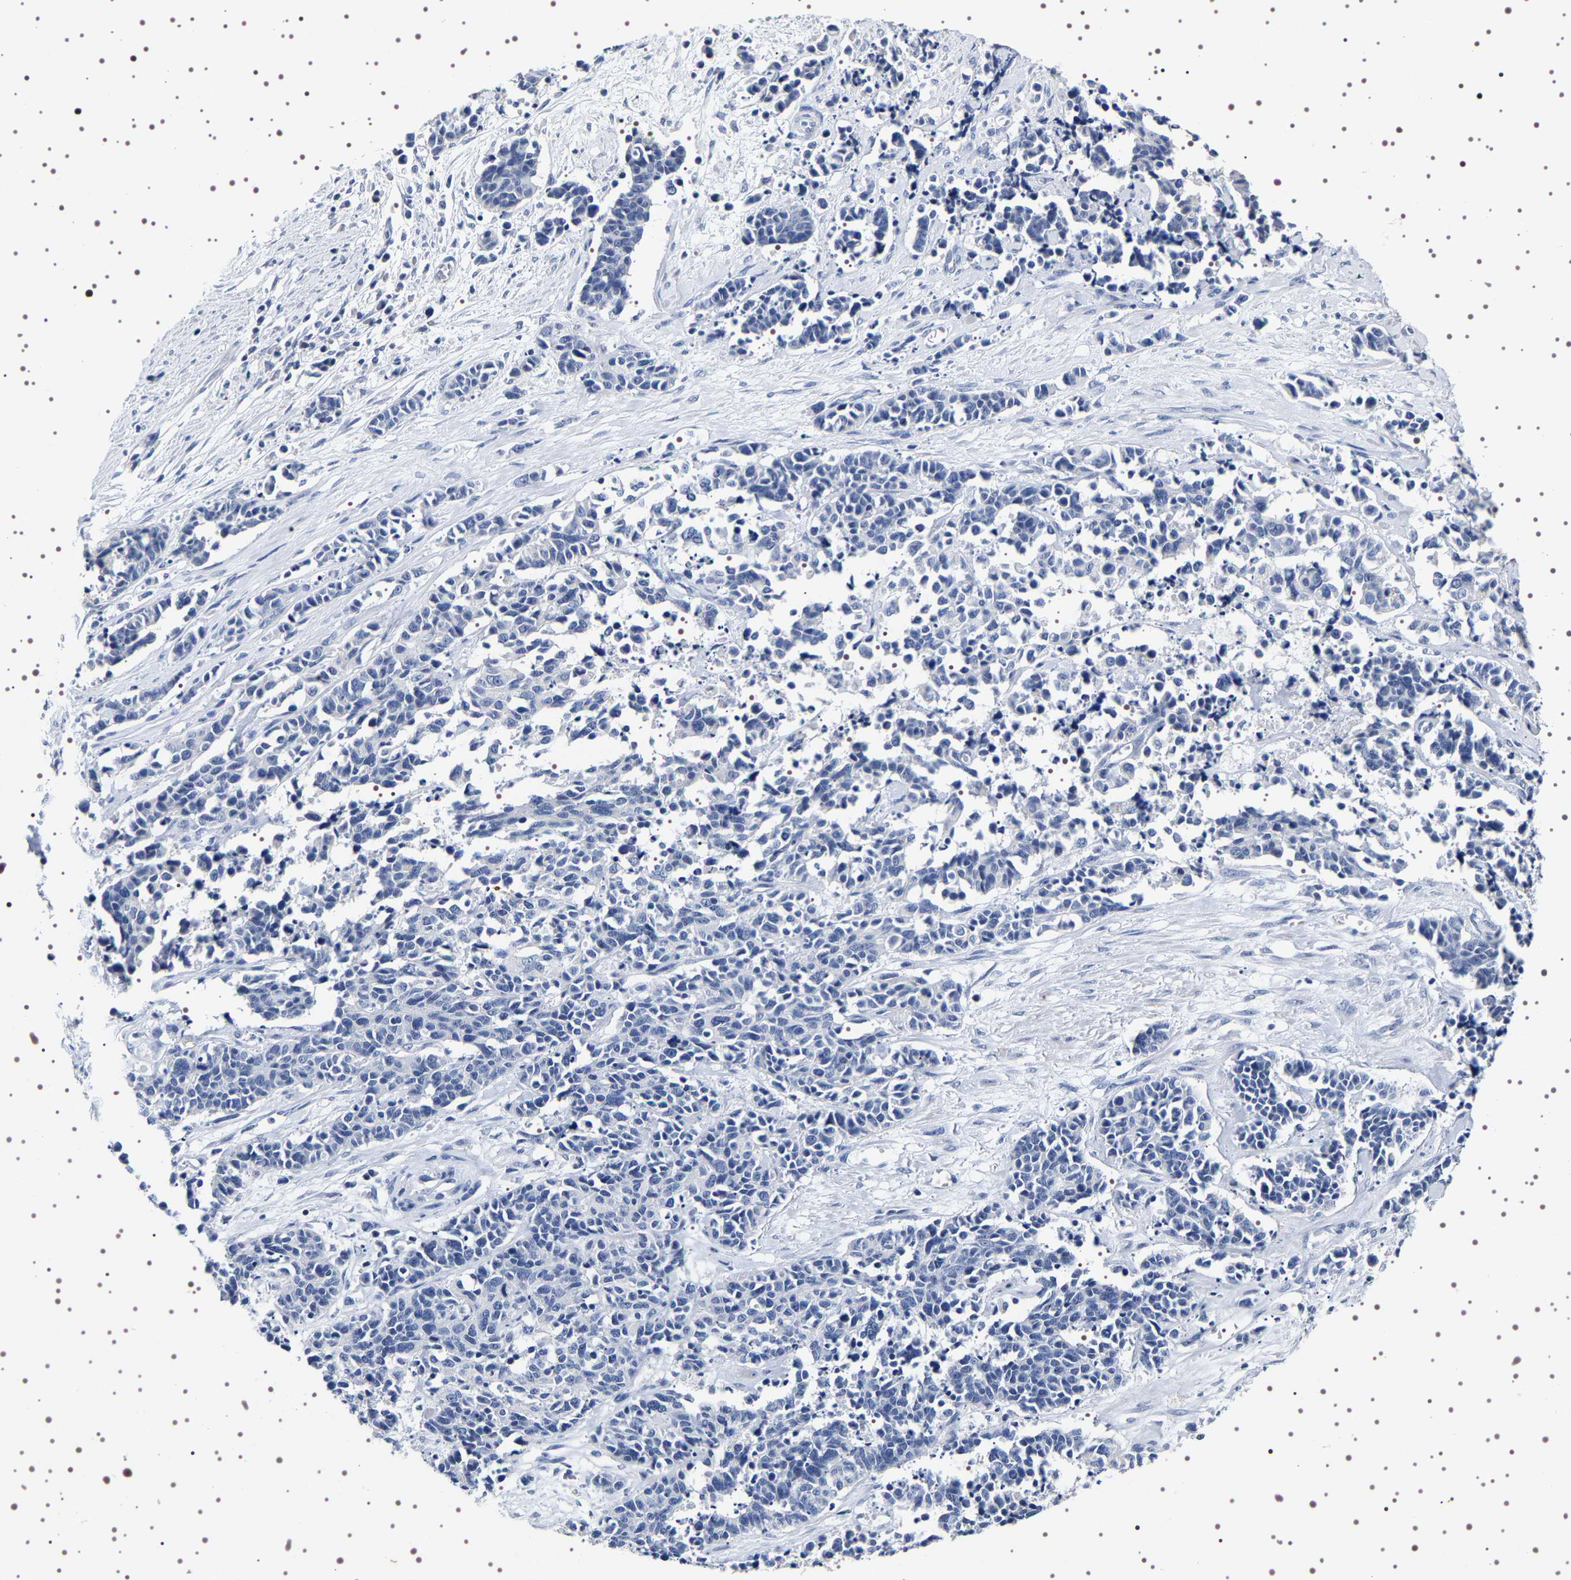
{"staining": {"intensity": "negative", "quantity": "none", "location": "none"}, "tissue": "cervical cancer", "cell_type": "Tumor cells", "image_type": "cancer", "snomed": [{"axis": "morphology", "description": "Squamous cell carcinoma, NOS"}, {"axis": "topography", "description": "Cervix"}], "caption": "DAB immunohistochemical staining of cervical cancer exhibits no significant expression in tumor cells. (Immunohistochemistry, brightfield microscopy, high magnification).", "gene": "UBQLN3", "patient": {"sex": "female", "age": 35}}